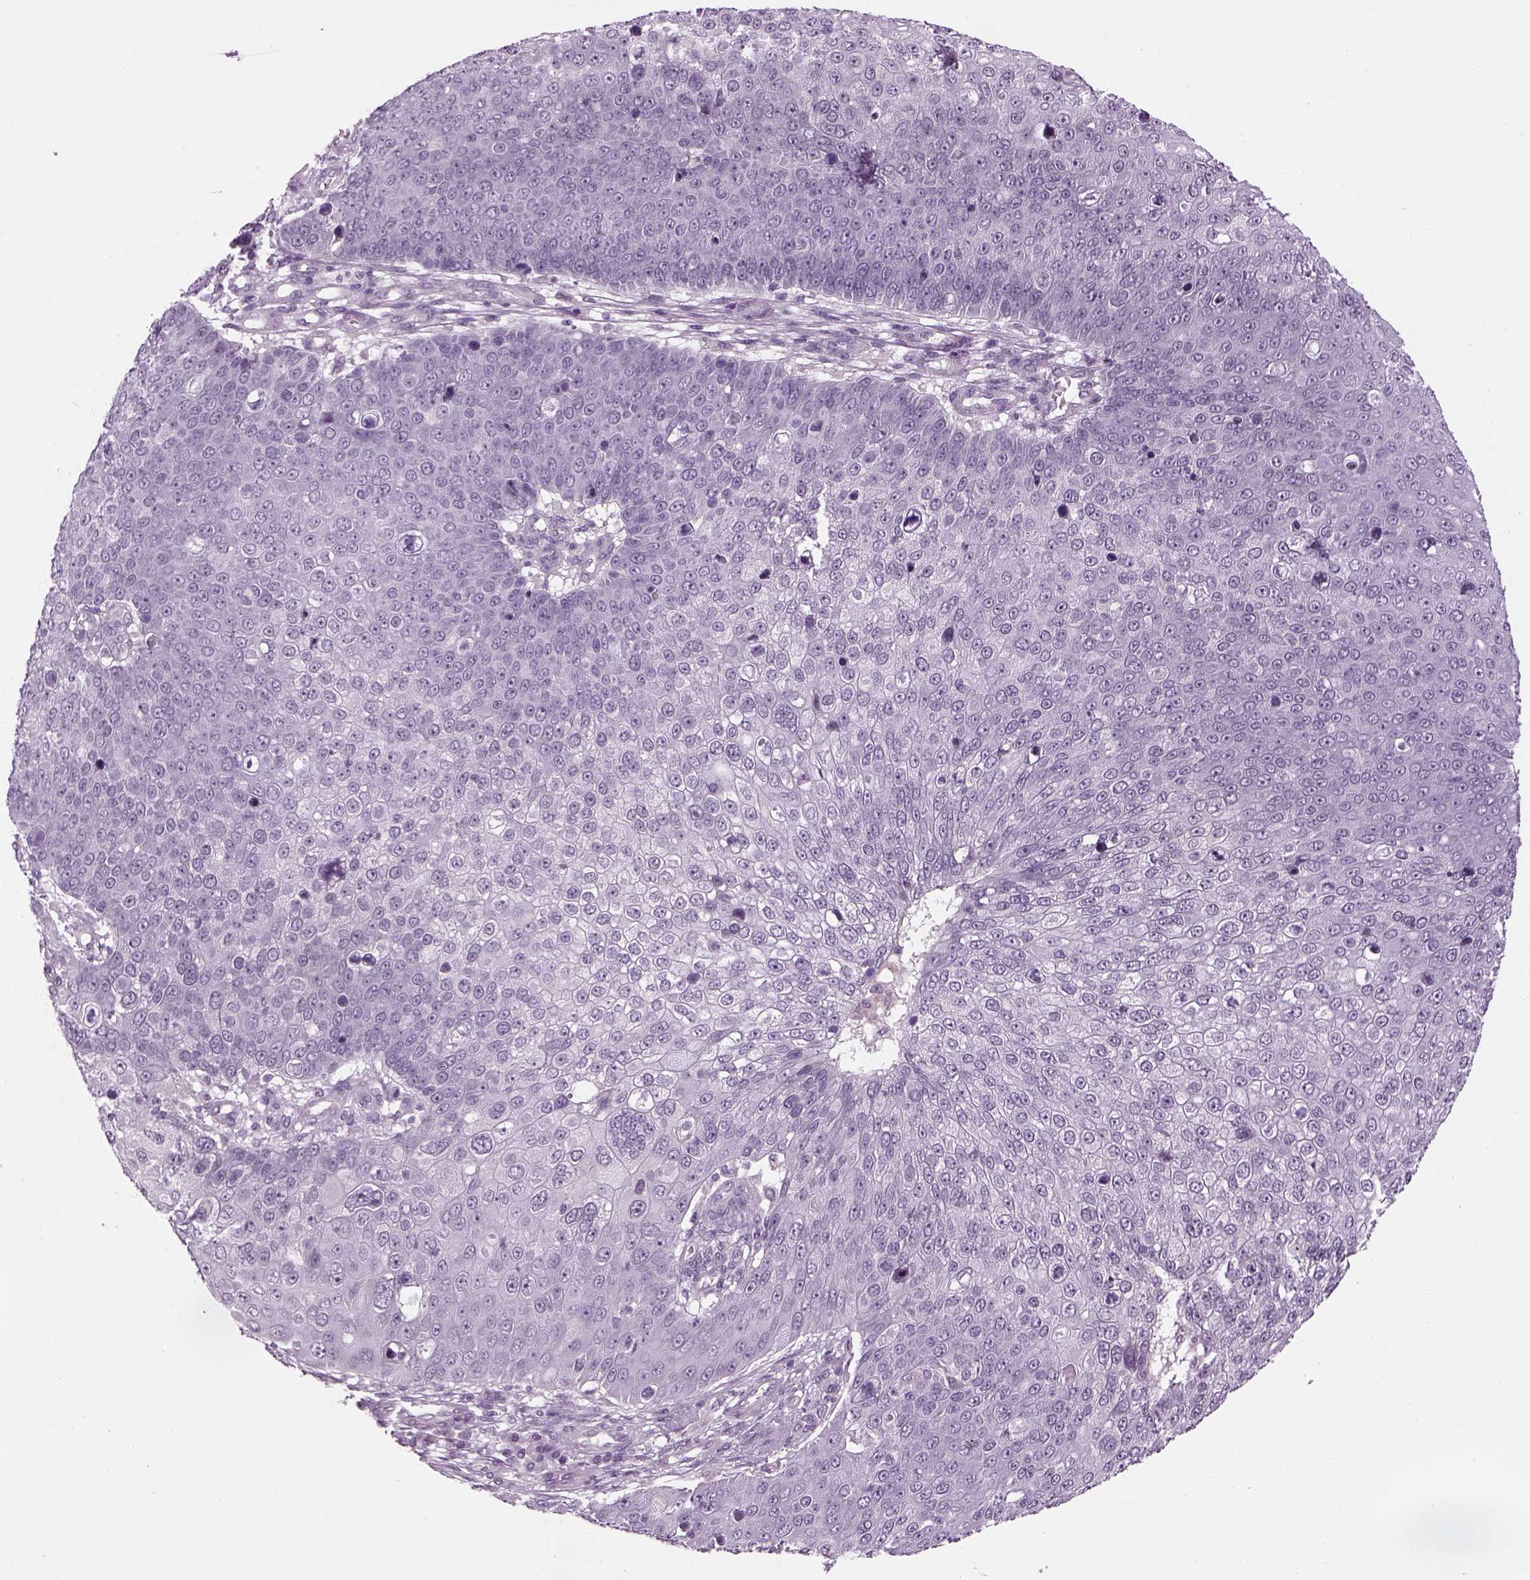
{"staining": {"intensity": "negative", "quantity": "none", "location": "none"}, "tissue": "skin cancer", "cell_type": "Tumor cells", "image_type": "cancer", "snomed": [{"axis": "morphology", "description": "Squamous cell carcinoma, NOS"}, {"axis": "topography", "description": "Skin"}], "caption": "The micrograph shows no significant positivity in tumor cells of skin cancer (squamous cell carcinoma). (Immunohistochemistry (ihc), brightfield microscopy, high magnification).", "gene": "LRRIQ3", "patient": {"sex": "male", "age": 71}}